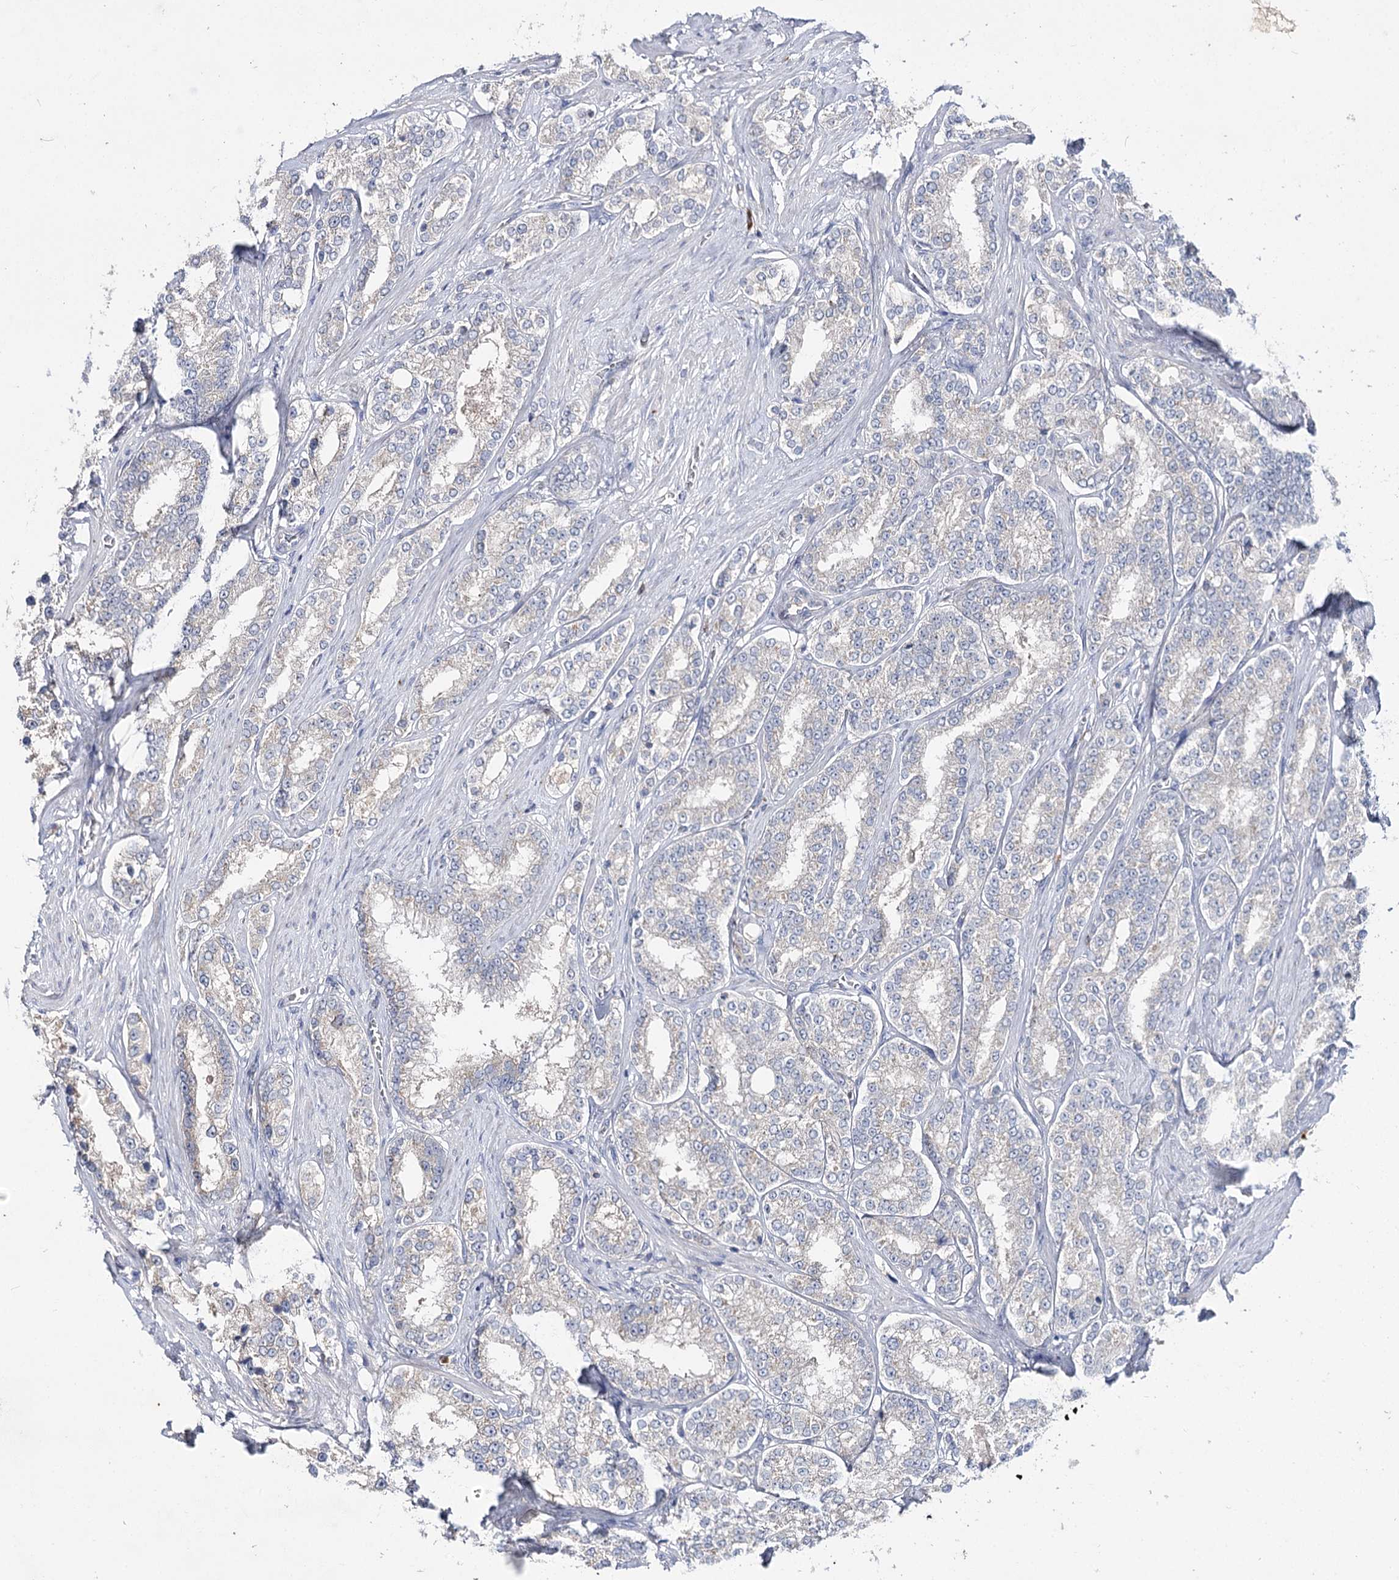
{"staining": {"intensity": "negative", "quantity": "none", "location": "none"}, "tissue": "prostate cancer", "cell_type": "Tumor cells", "image_type": "cancer", "snomed": [{"axis": "morphology", "description": "Normal tissue, NOS"}, {"axis": "morphology", "description": "Adenocarcinoma, High grade"}, {"axis": "topography", "description": "Prostate"}], "caption": "Tumor cells show no significant protein expression in prostate high-grade adenocarcinoma.", "gene": "IL1RAP", "patient": {"sex": "male", "age": 83}}